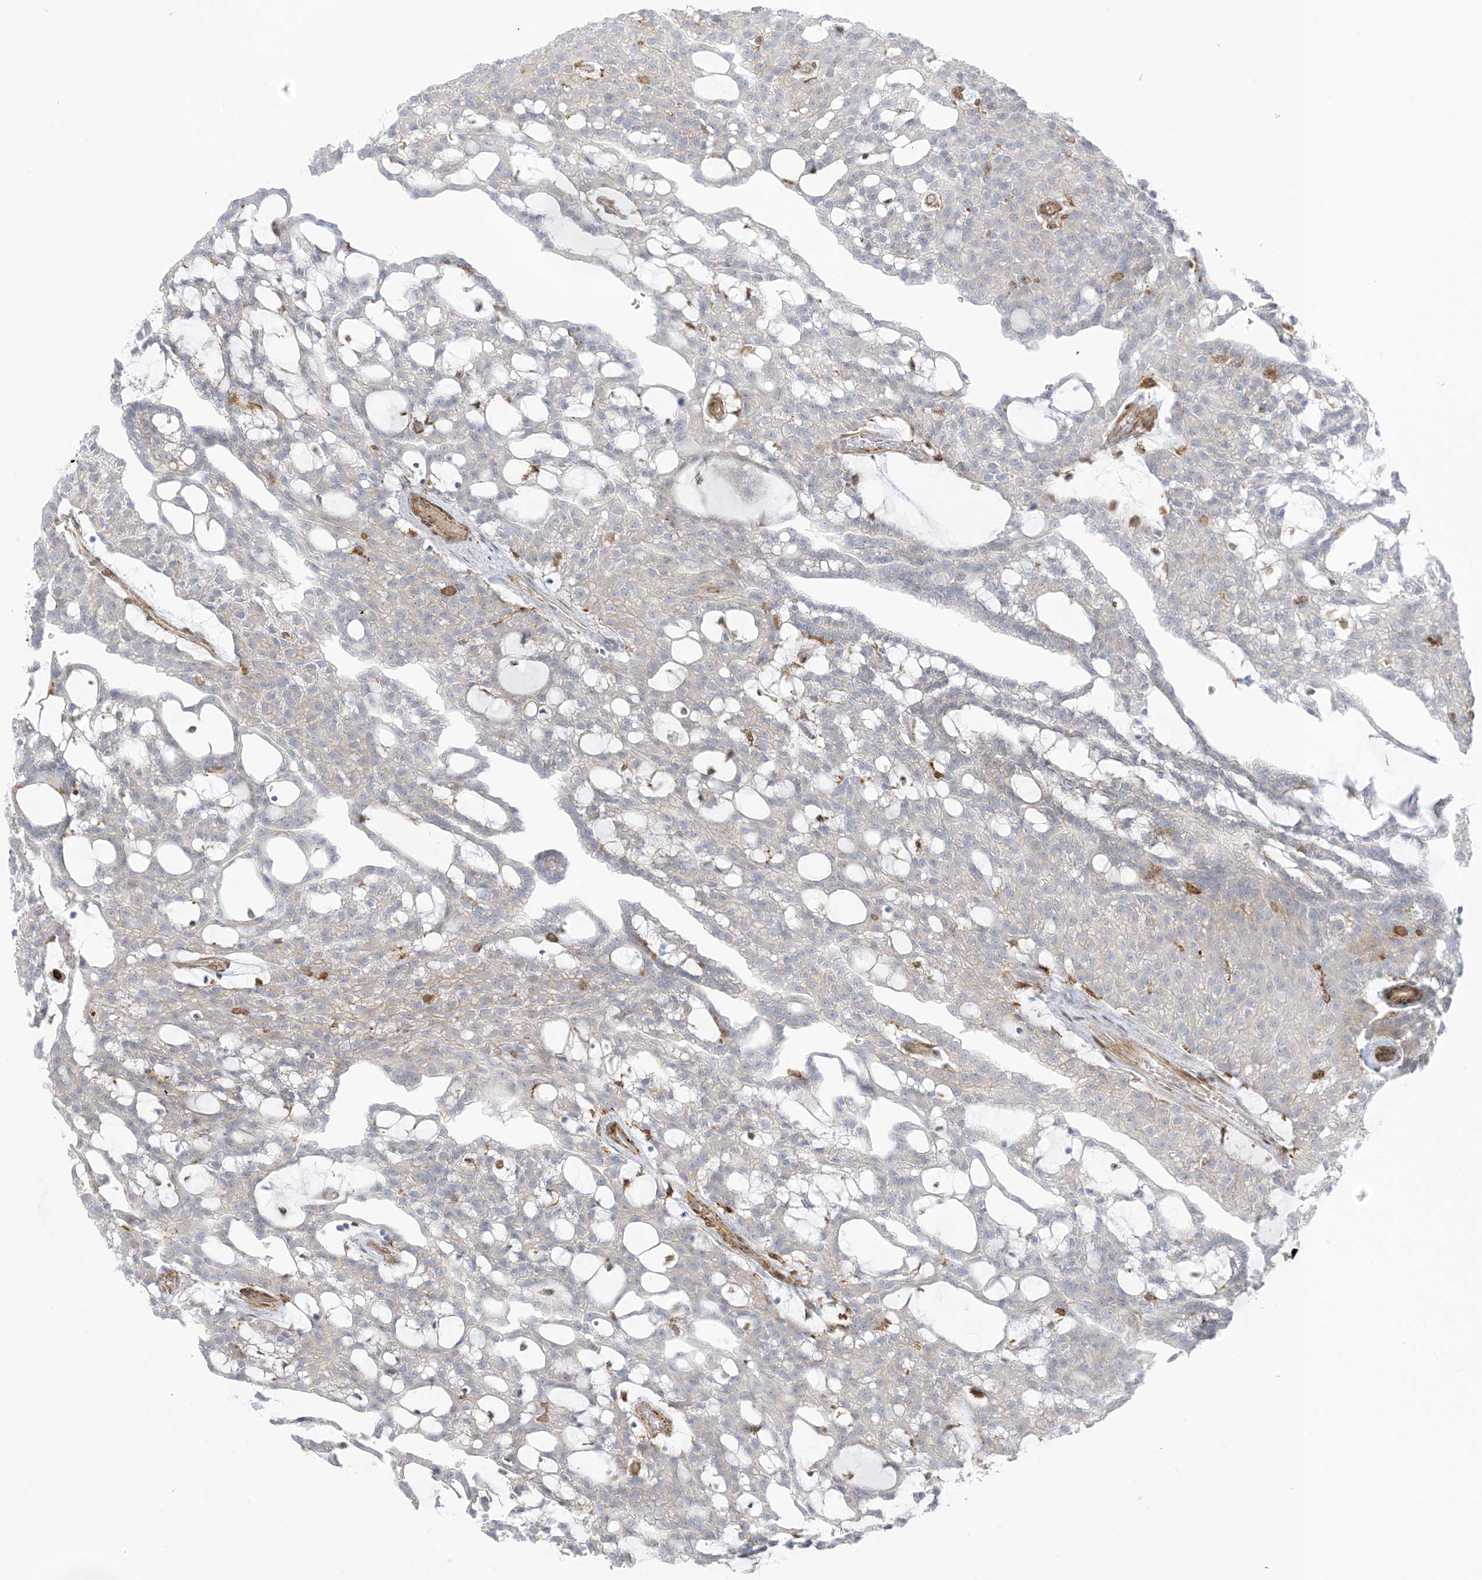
{"staining": {"intensity": "negative", "quantity": "none", "location": "none"}, "tissue": "renal cancer", "cell_type": "Tumor cells", "image_type": "cancer", "snomed": [{"axis": "morphology", "description": "Adenocarcinoma, NOS"}, {"axis": "topography", "description": "Kidney"}], "caption": "Immunohistochemistry image of neoplastic tissue: renal cancer stained with DAB demonstrates no significant protein expression in tumor cells. (DAB (3,3'-diaminobenzidine) immunohistochemistry visualized using brightfield microscopy, high magnification).", "gene": "ICMT", "patient": {"sex": "male", "age": 63}}